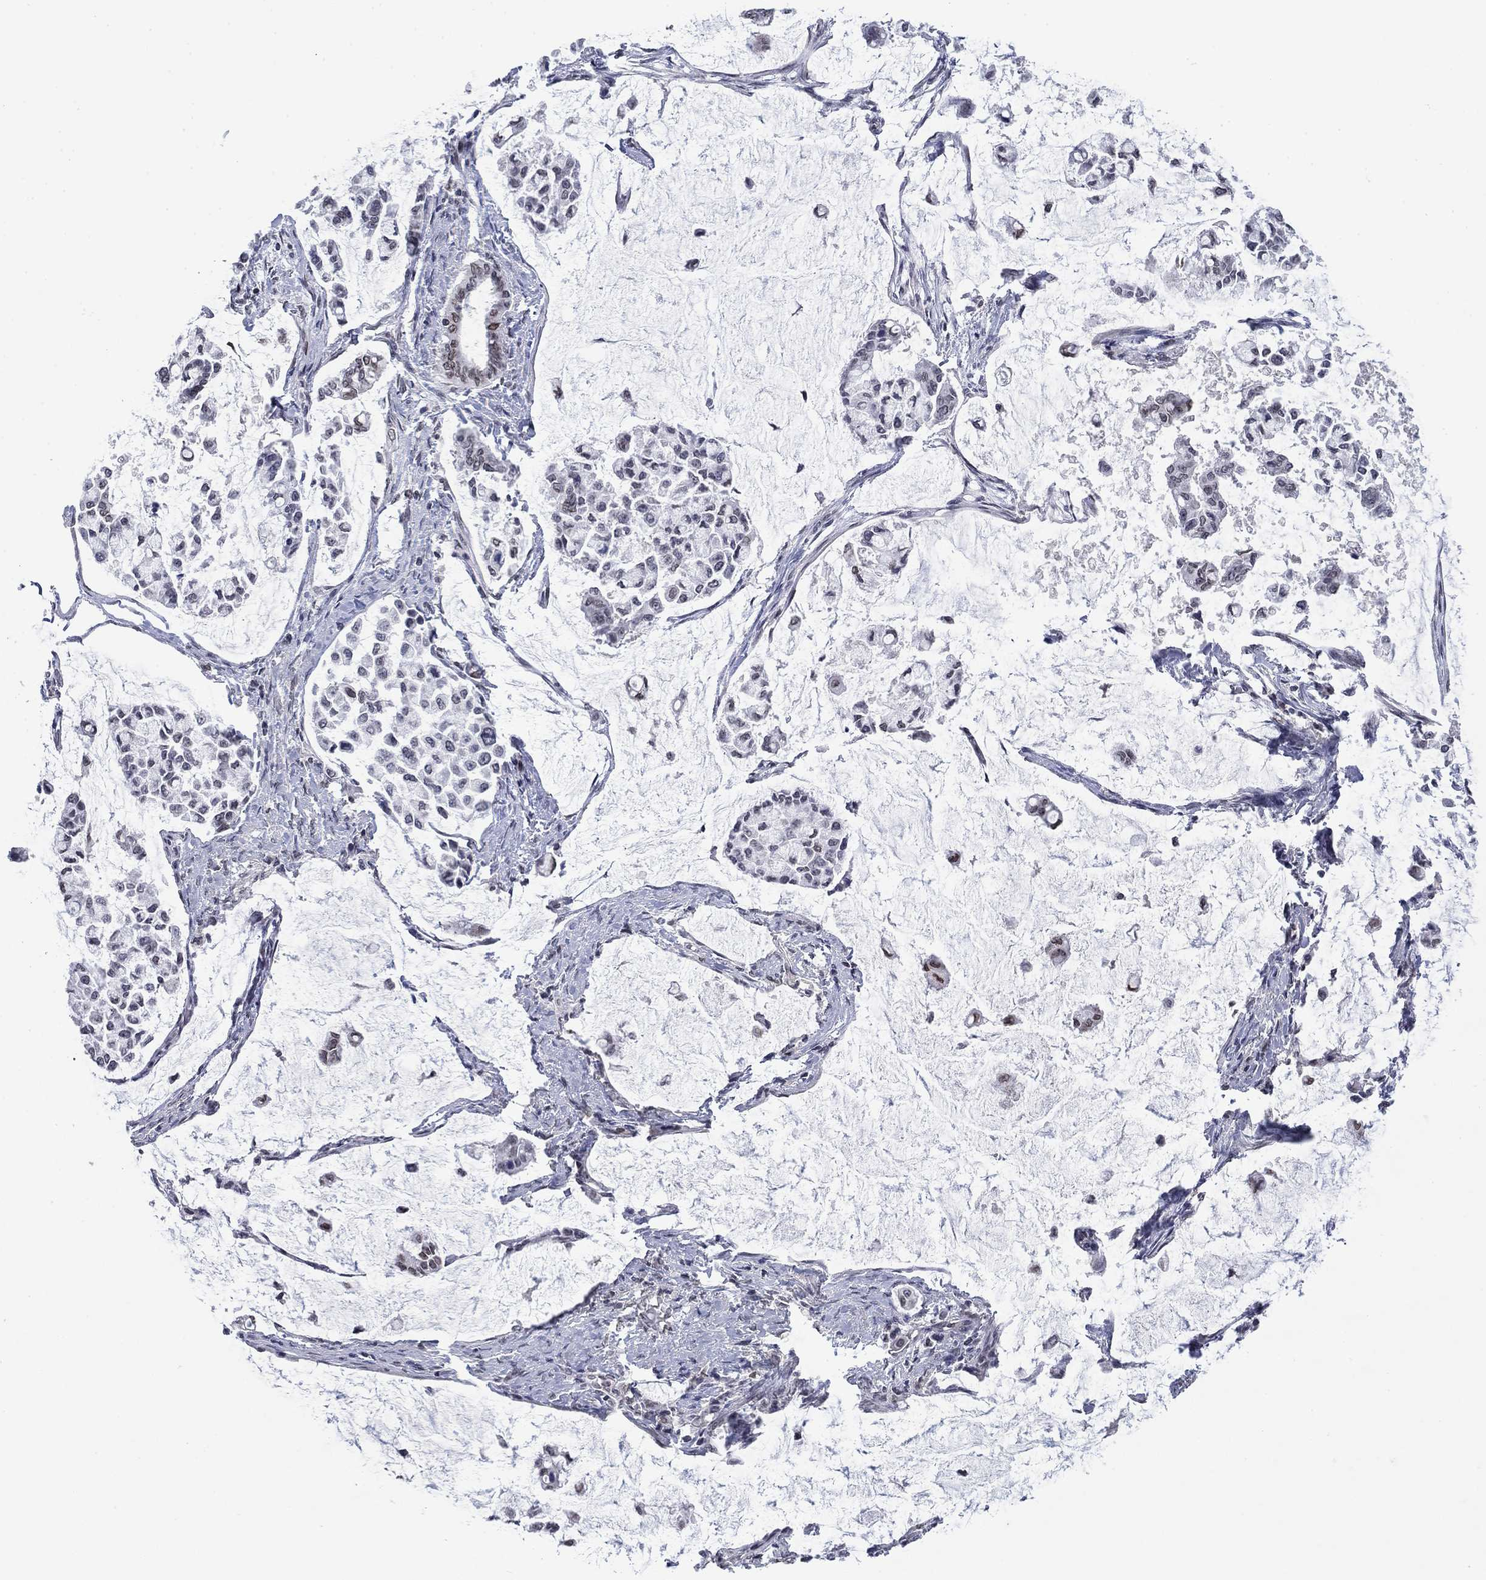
{"staining": {"intensity": "moderate", "quantity": "<25%", "location": "cytoplasmic/membranous,nuclear"}, "tissue": "stomach cancer", "cell_type": "Tumor cells", "image_type": "cancer", "snomed": [{"axis": "morphology", "description": "Adenocarcinoma, NOS"}, {"axis": "topography", "description": "Stomach"}], "caption": "Moderate cytoplasmic/membranous and nuclear staining for a protein is present in about <25% of tumor cells of stomach cancer (adenocarcinoma) using IHC.", "gene": "TOR1AIP1", "patient": {"sex": "male", "age": 82}}